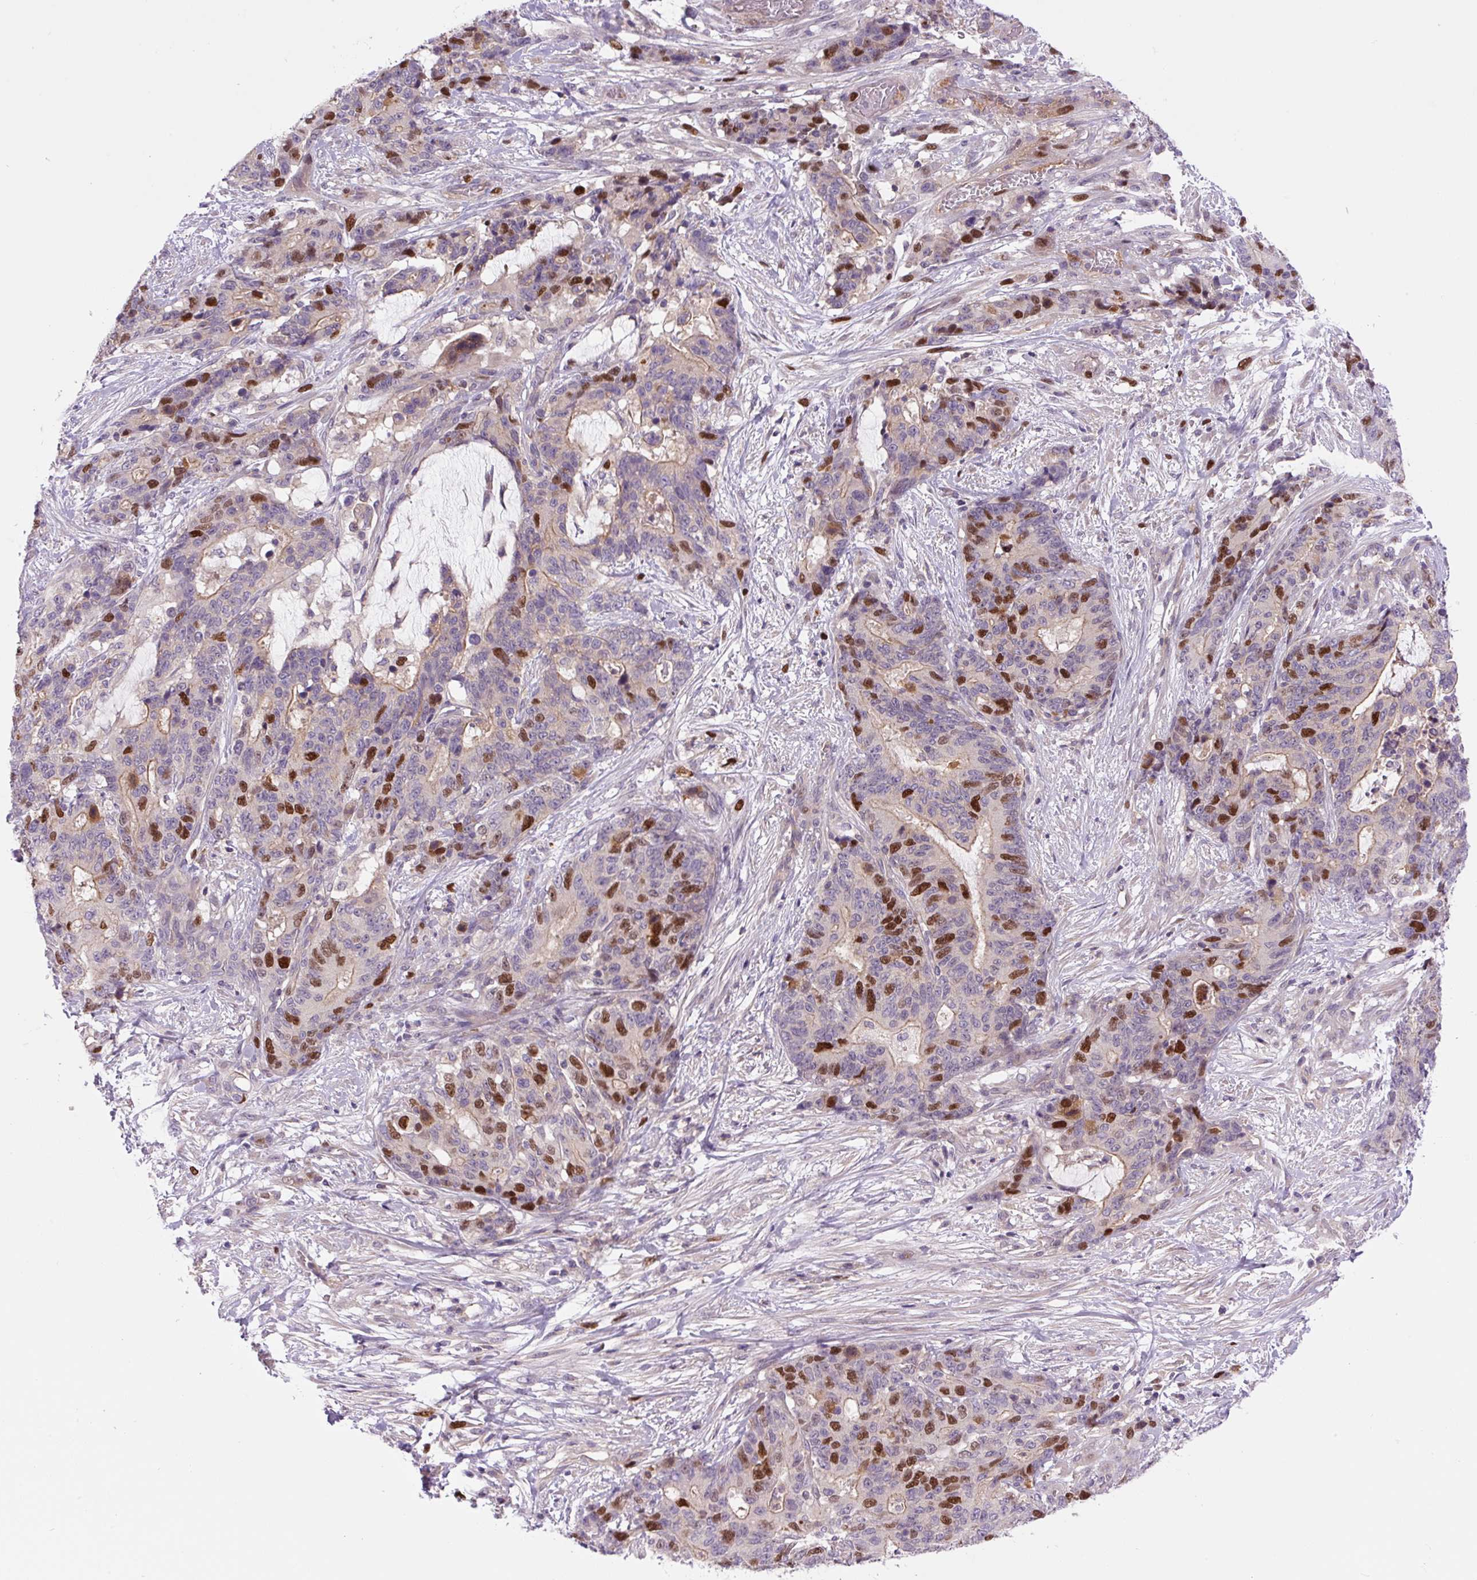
{"staining": {"intensity": "strong", "quantity": "25%-75%", "location": "nuclear"}, "tissue": "stomach cancer", "cell_type": "Tumor cells", "image_type": "cancer", "snomed": [{"axis": "morphology", "description": "Normal tissue, NOS"}, {"axis": "morphology", "description": "Adenocarcinoma, NOS"}, {"axis": "topography", "description": "Stomach"}], "caption": "Immunohistochemistry (IHC) micrograph of human adenocarcinoma (stomach) stained for a protein (brown), which shows high levels of strong nuclear staining in approximately 25%-75% of tumor cells.", "gene": "KIFC1", "patient": {"sex": "female", "age": 64}}